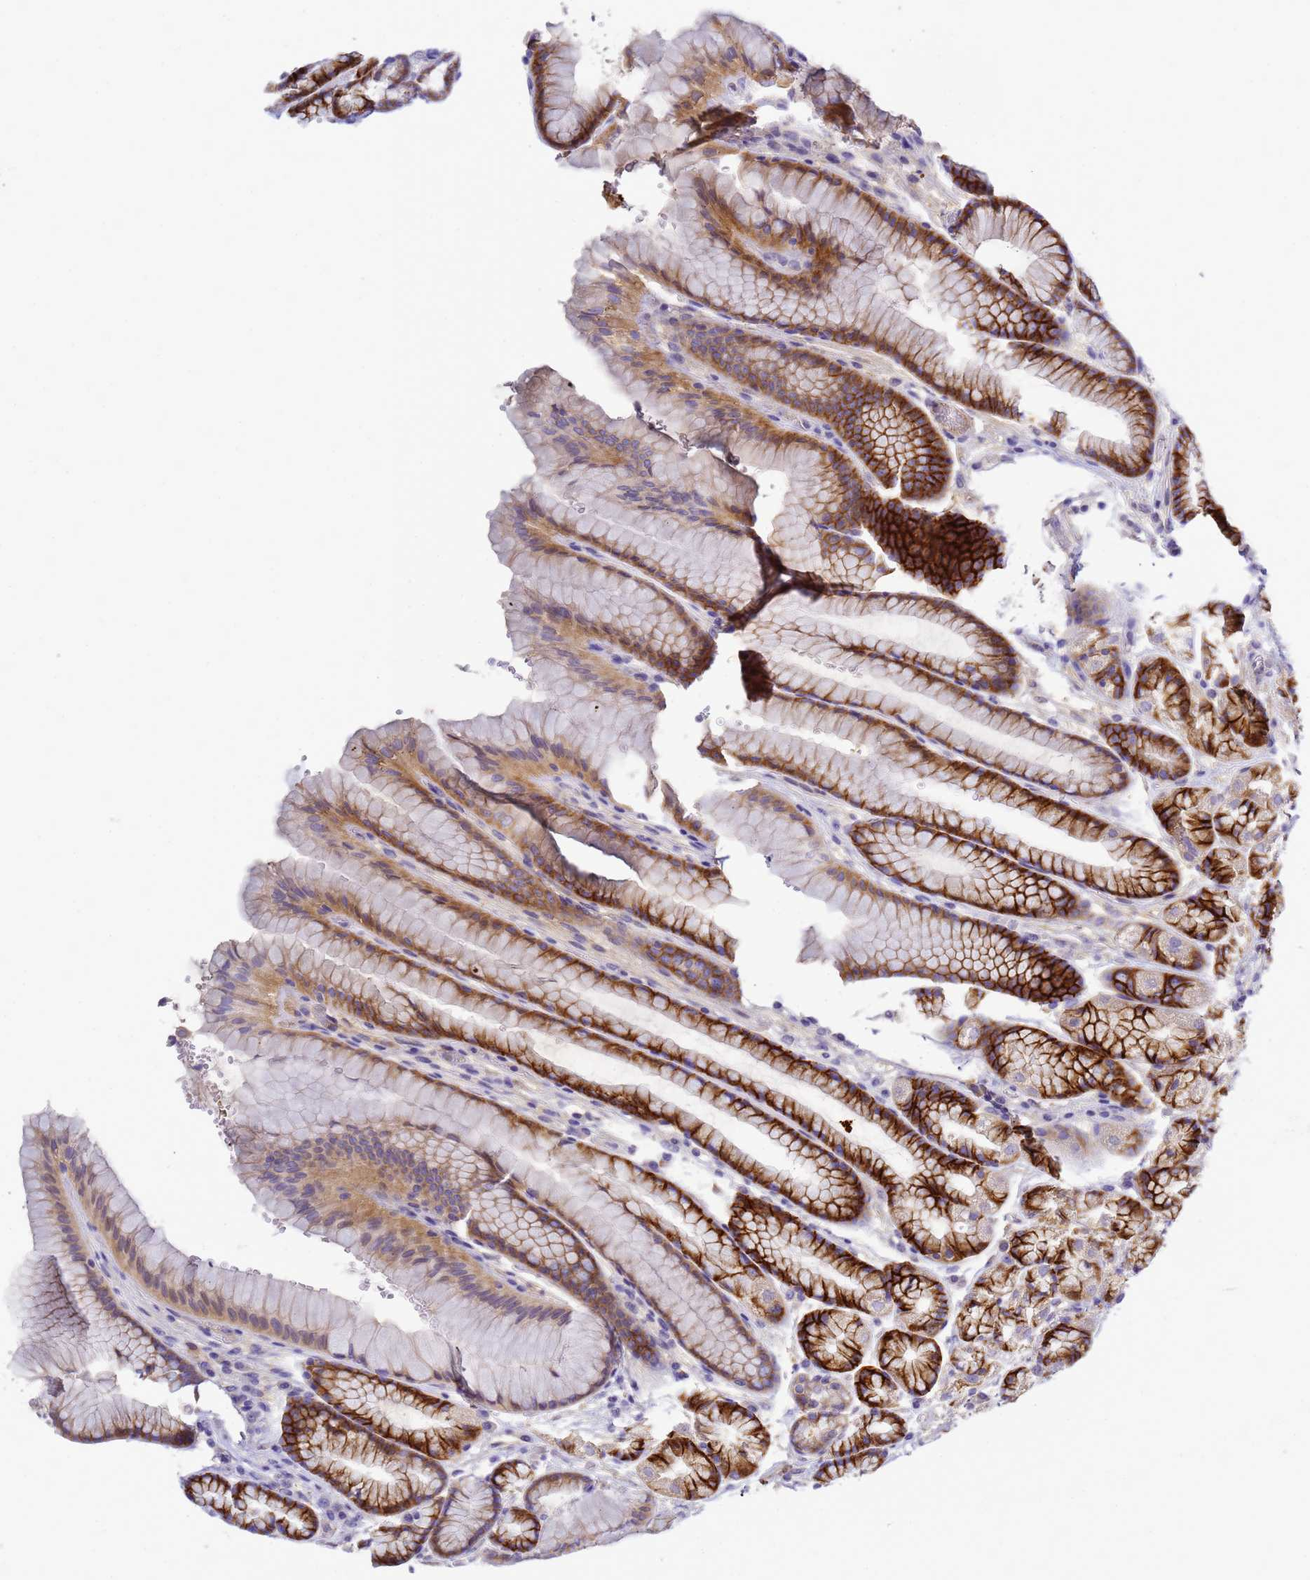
{"staining": {"intensity": "strong", "quantity": ">75%", "location": "cytoplasmic/membranous"}, "tissue": "stomach", "cell_type": "Glandular cells", "image_type": "normal", "snomed": [{"axis": "morphology", "description": "Normal tissue, NOS"}, {"axis": "morphology", "description": "Adenocarcinoma, NOS"}, {"axis": "topography", "description": "Stomach"}], "caption": "The histopathology image shows immunohistochemical staining of normal stomach. There is strong cytoplasmic/membranous expression is appreciated in approximately >75% of glandular cells.", "gene": "TBCD", "patient": {"sex": "male", "age": 57}}